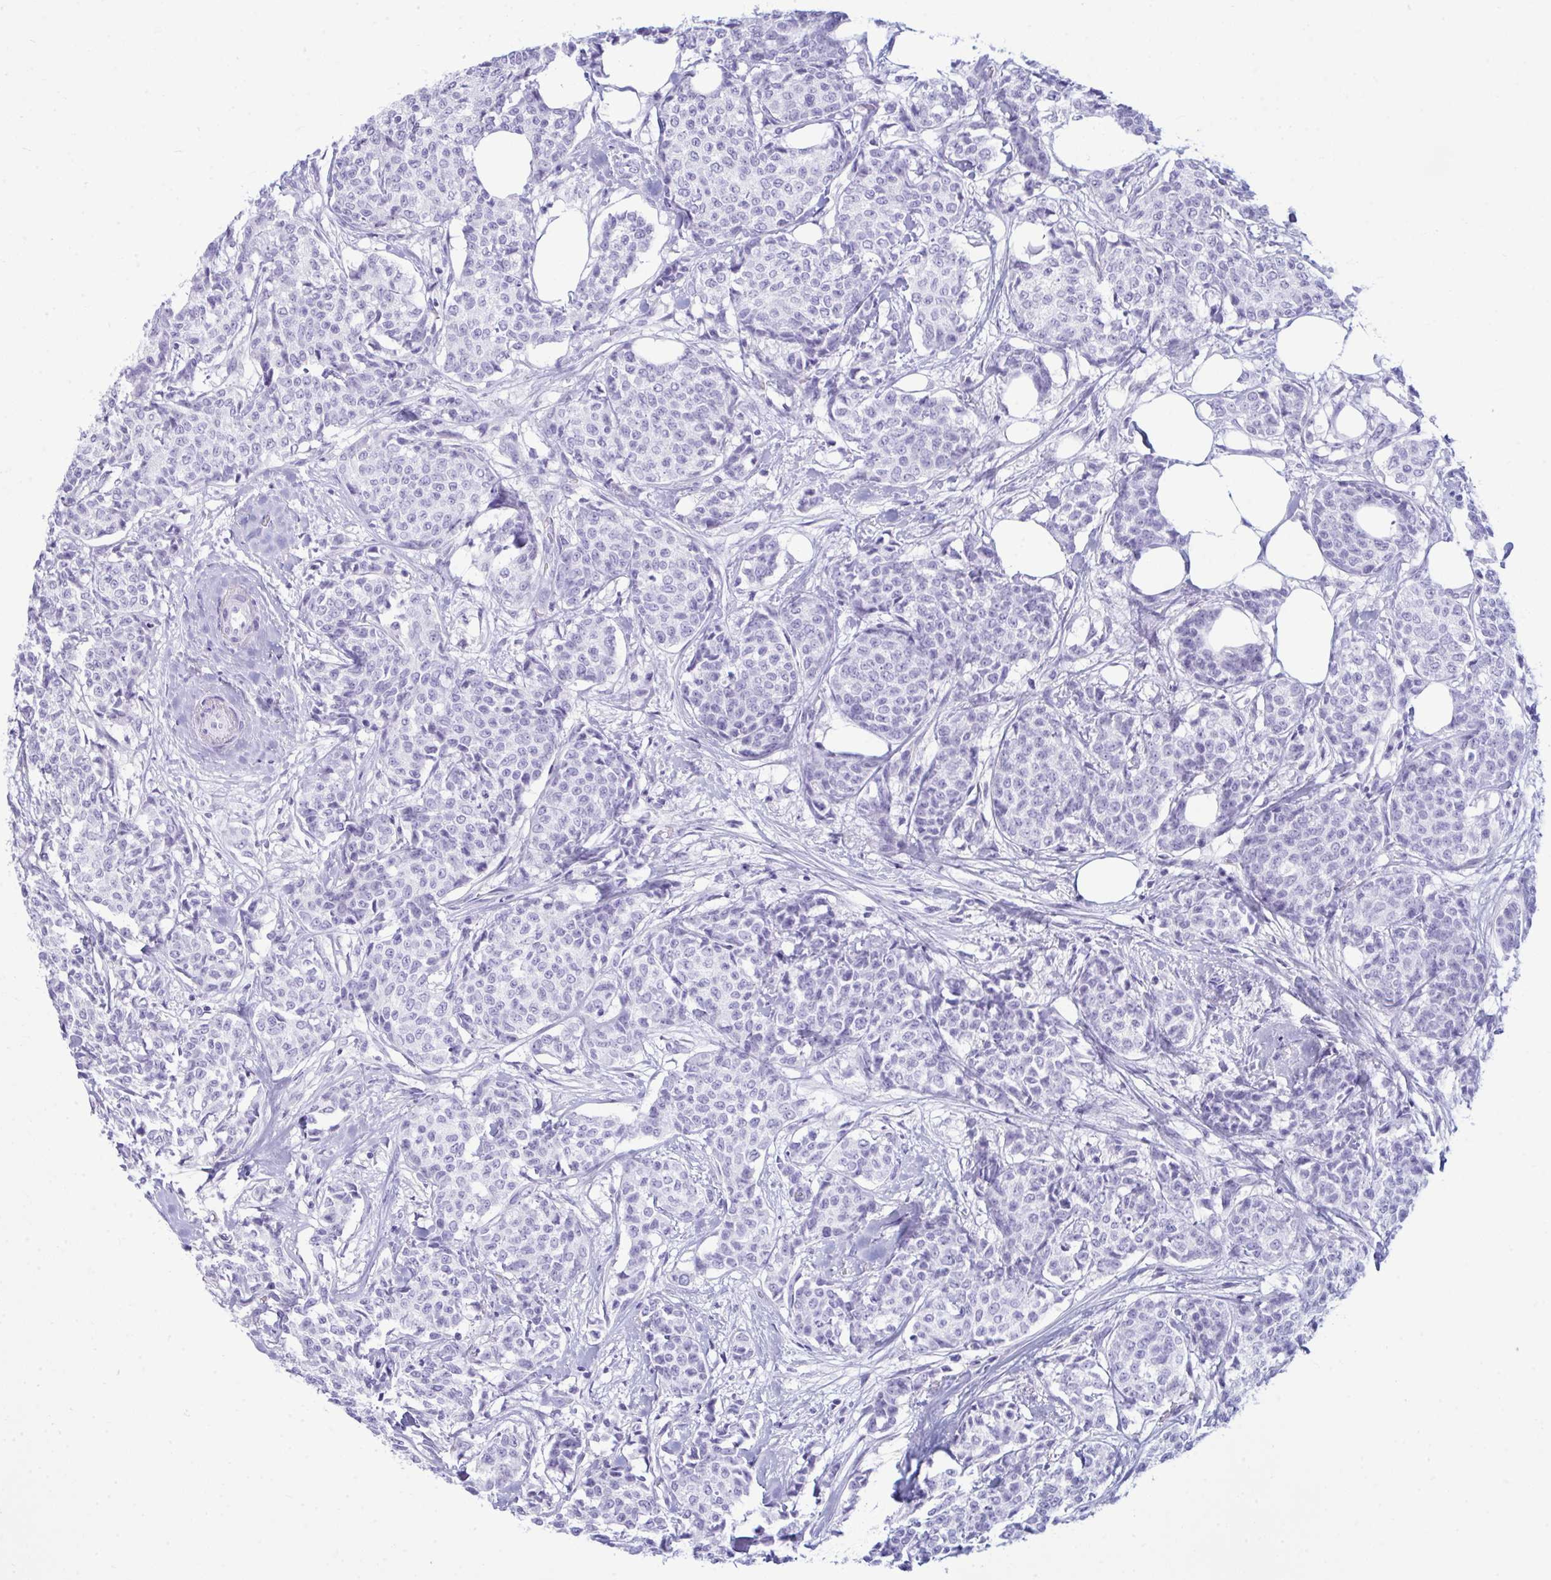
{"staining": {"intensity": "negative", "quantity": "none", "location": "none"}, "tissue": "breast cancer", "cell_type": "Tumor cells", "image_type": "cancer", "snomed": [{"axis": "morphology", "description": "Duct carcinoma"}, {"axis": "topography", "description": "Breast"}], "caption": "Immunohistochemistry (IHC) histopathology image of neoplastic tissue: human breast cancer stained with DAB (3,3'-diaminobenzidine) reveals no significant protein staining in tumor cells.", "gene": "ANKRD60", "patient": {"sex": "female", "age": 91}}